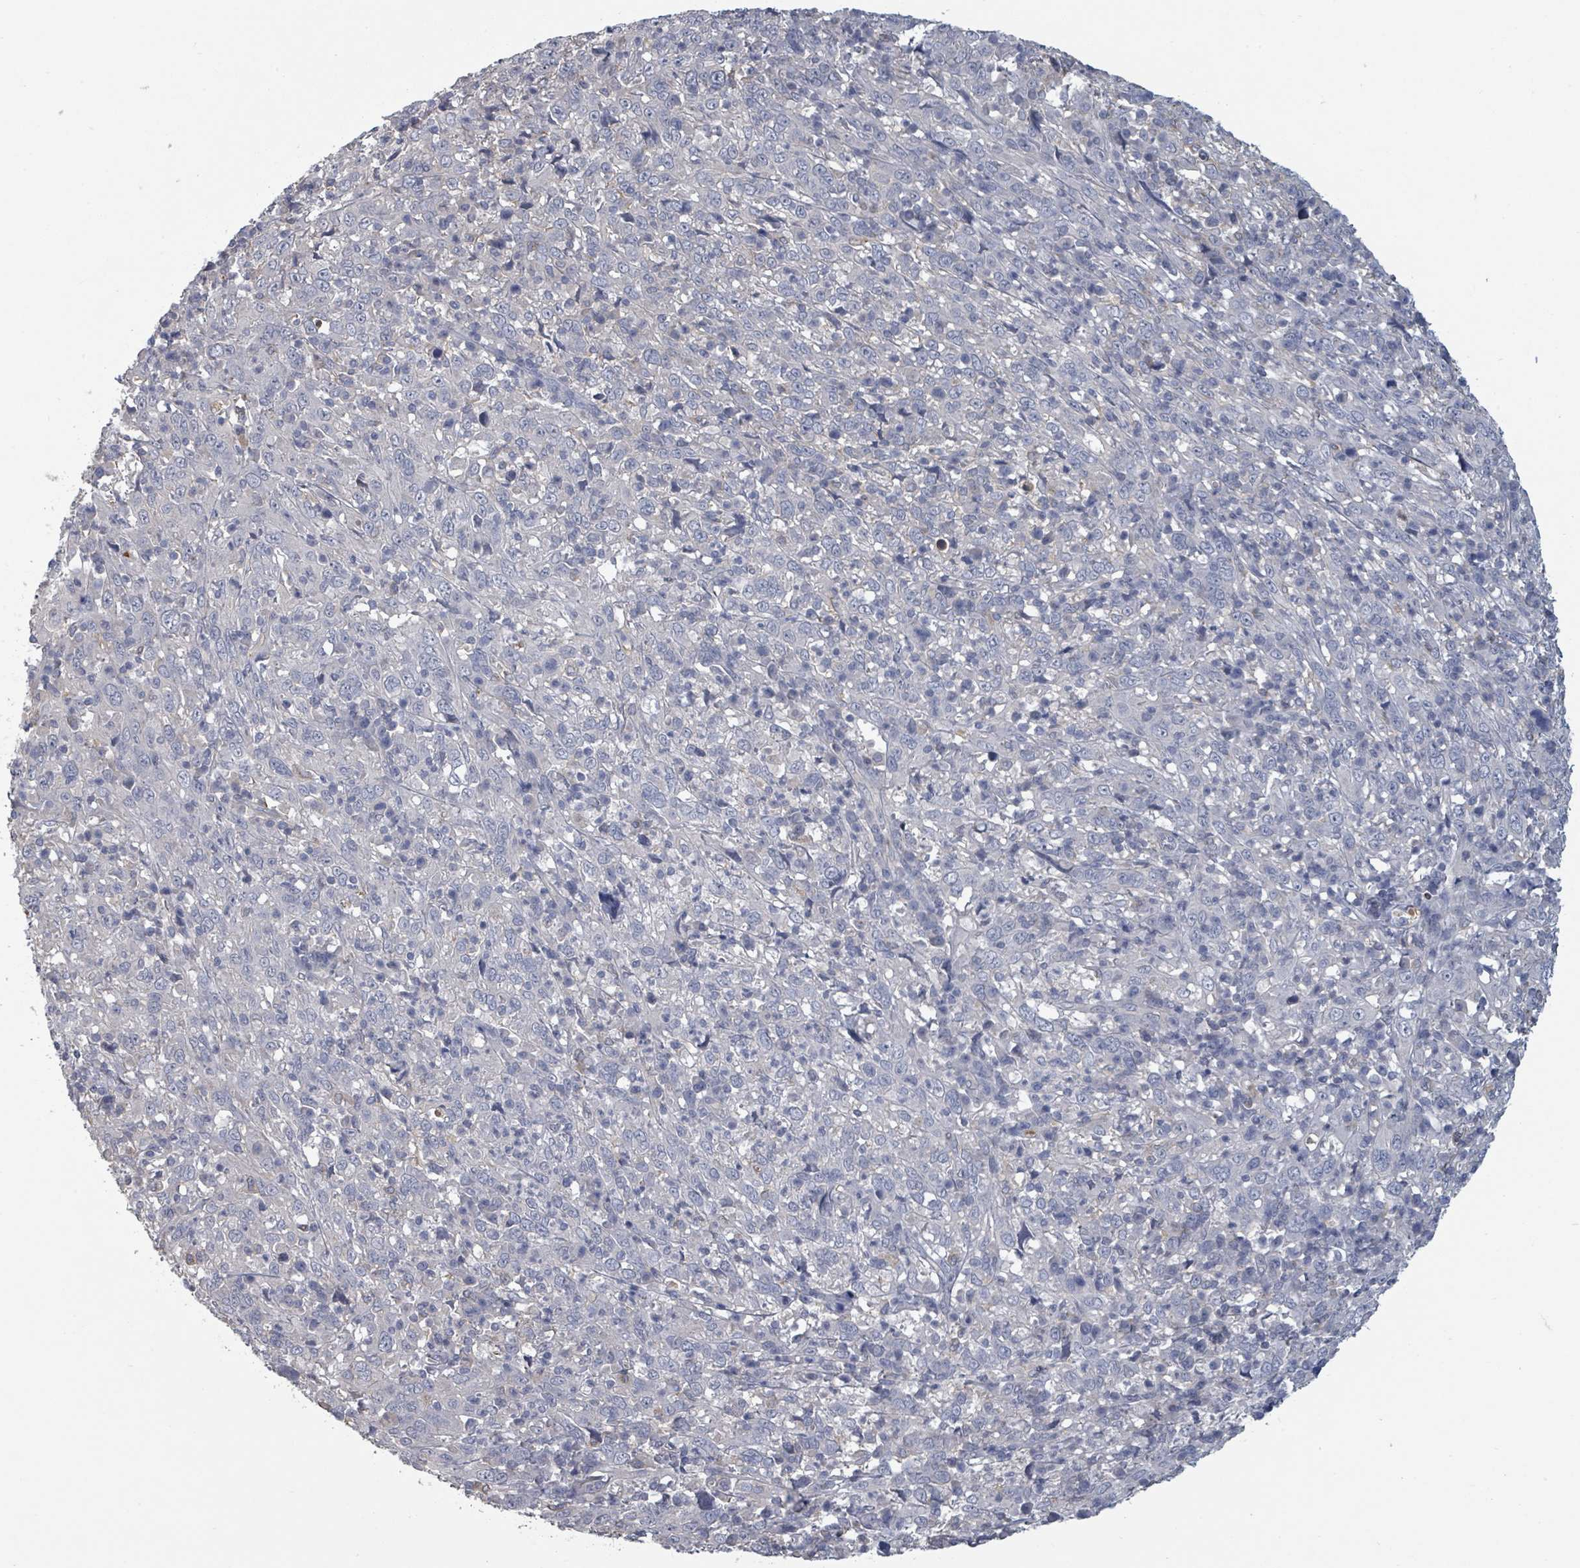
{"staining": {"intensity": "negative", "quantity": "none", "location": "none"}, "tissue": "cervical cancer", "cell_type": "Tumor cells", "image_type": "cancer", "snomed": [{"axis": "morphology", "description": "Squamous cell carcinoma, NOS"}, {"axis": "topography", "description": "Cervix"}], "caption": "There is no significant staining in tumor cells of cervical cancer (squamous cell carcinoma).", "gene": "PLAUR", "patient": {"sex": "female", "age": 46}}